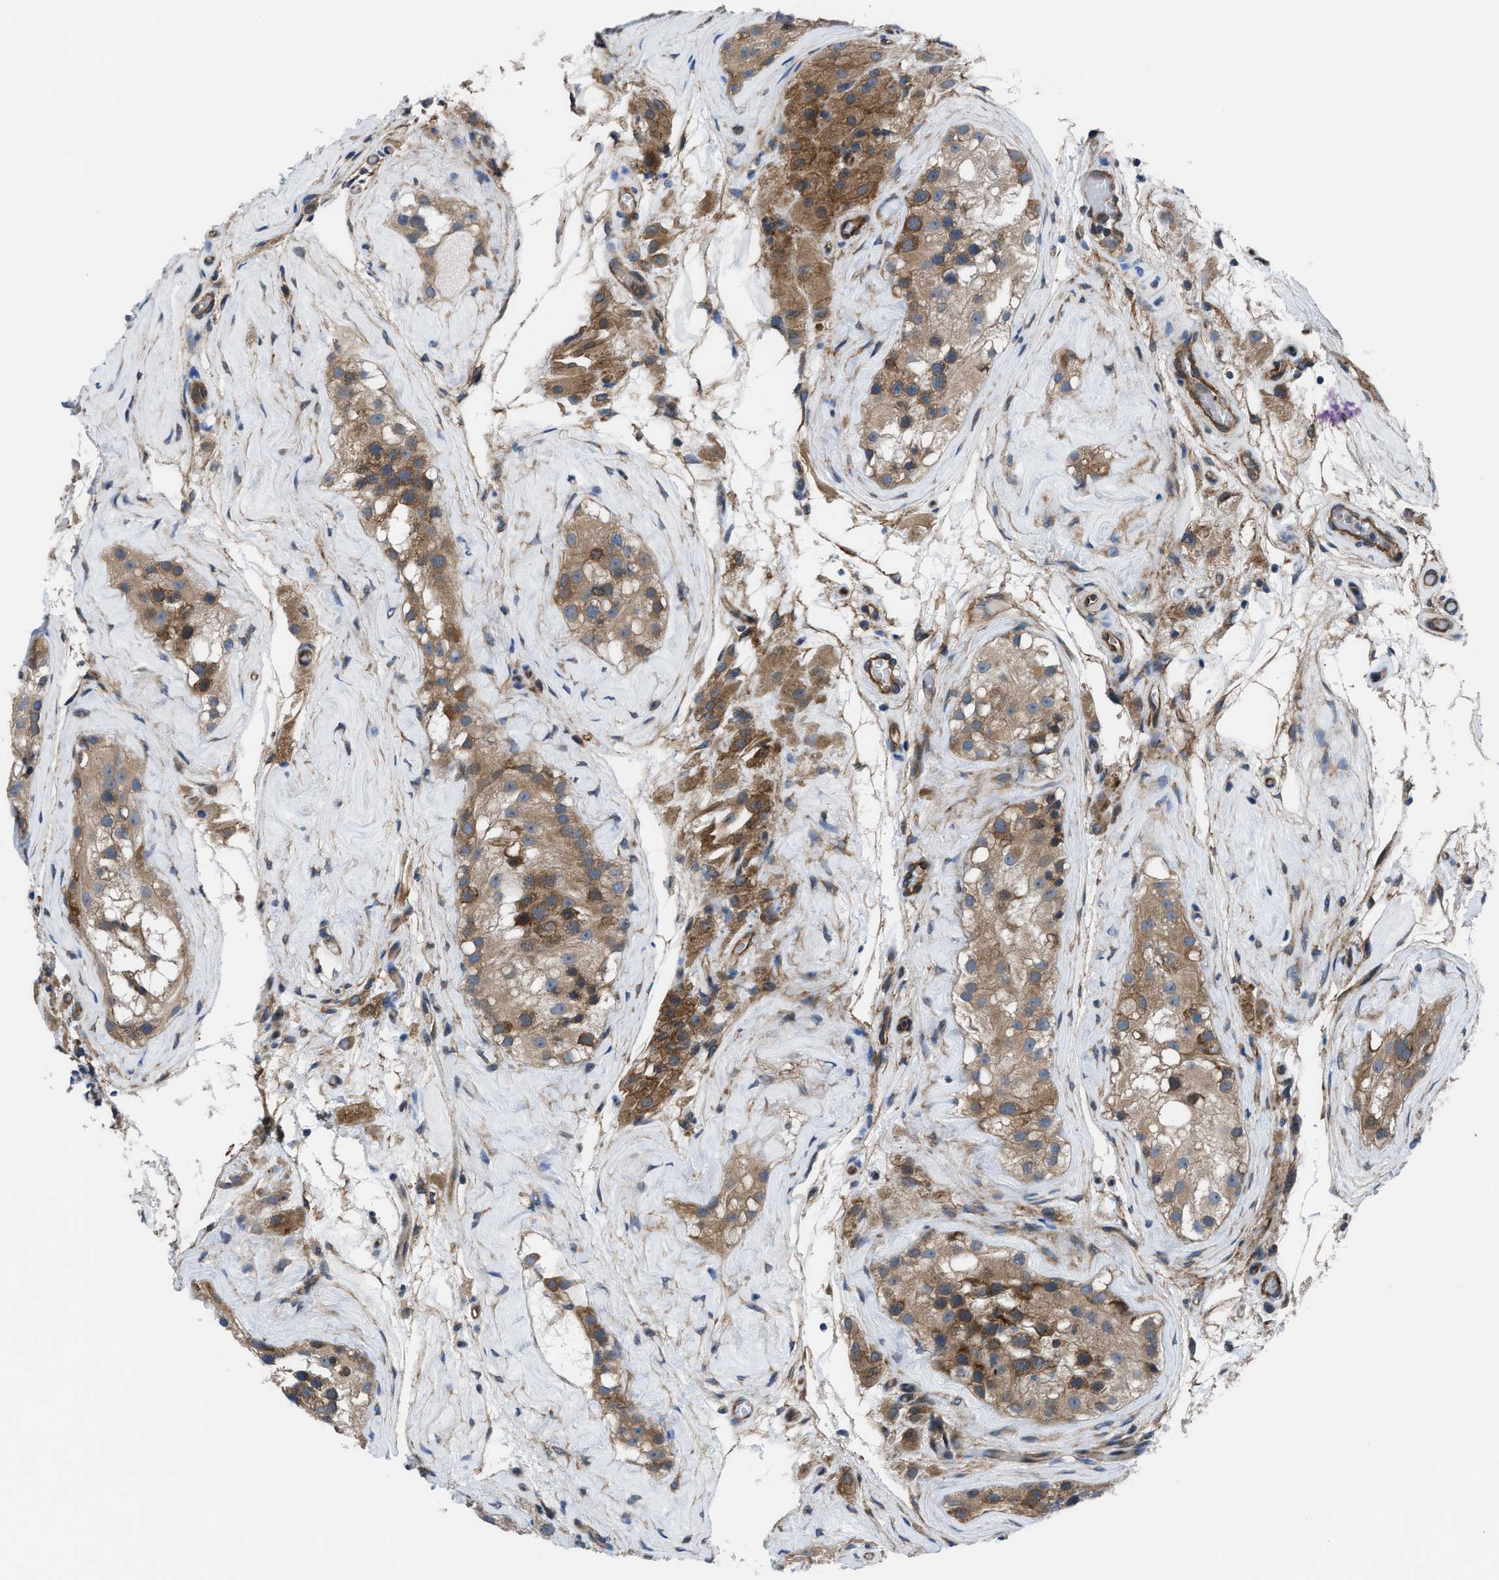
{"staining": {"intensity": "moderate", "quantity": ">75%", "location": "cytoplasmic/membranous"}, "tissue": "testis", "cell_type": "Cells in seminiferous ducts", "image_type": "normal", "snomed": [{"axis": "morphology", "description": "Normal tissue, NOS"}, {"axis": "morphology", "description": "Seminoma, NOS"}, {"axis": "topography", "description": "Testis"}], "caption": "Immunohistochemical staining of benign human testis shows moderate cytoplasmic/membranous protein positivity in approximately >75% of cells in seminiferous ducts.", "gene": "TRIP4", "patient": {"sex": "male", "age": 71}}